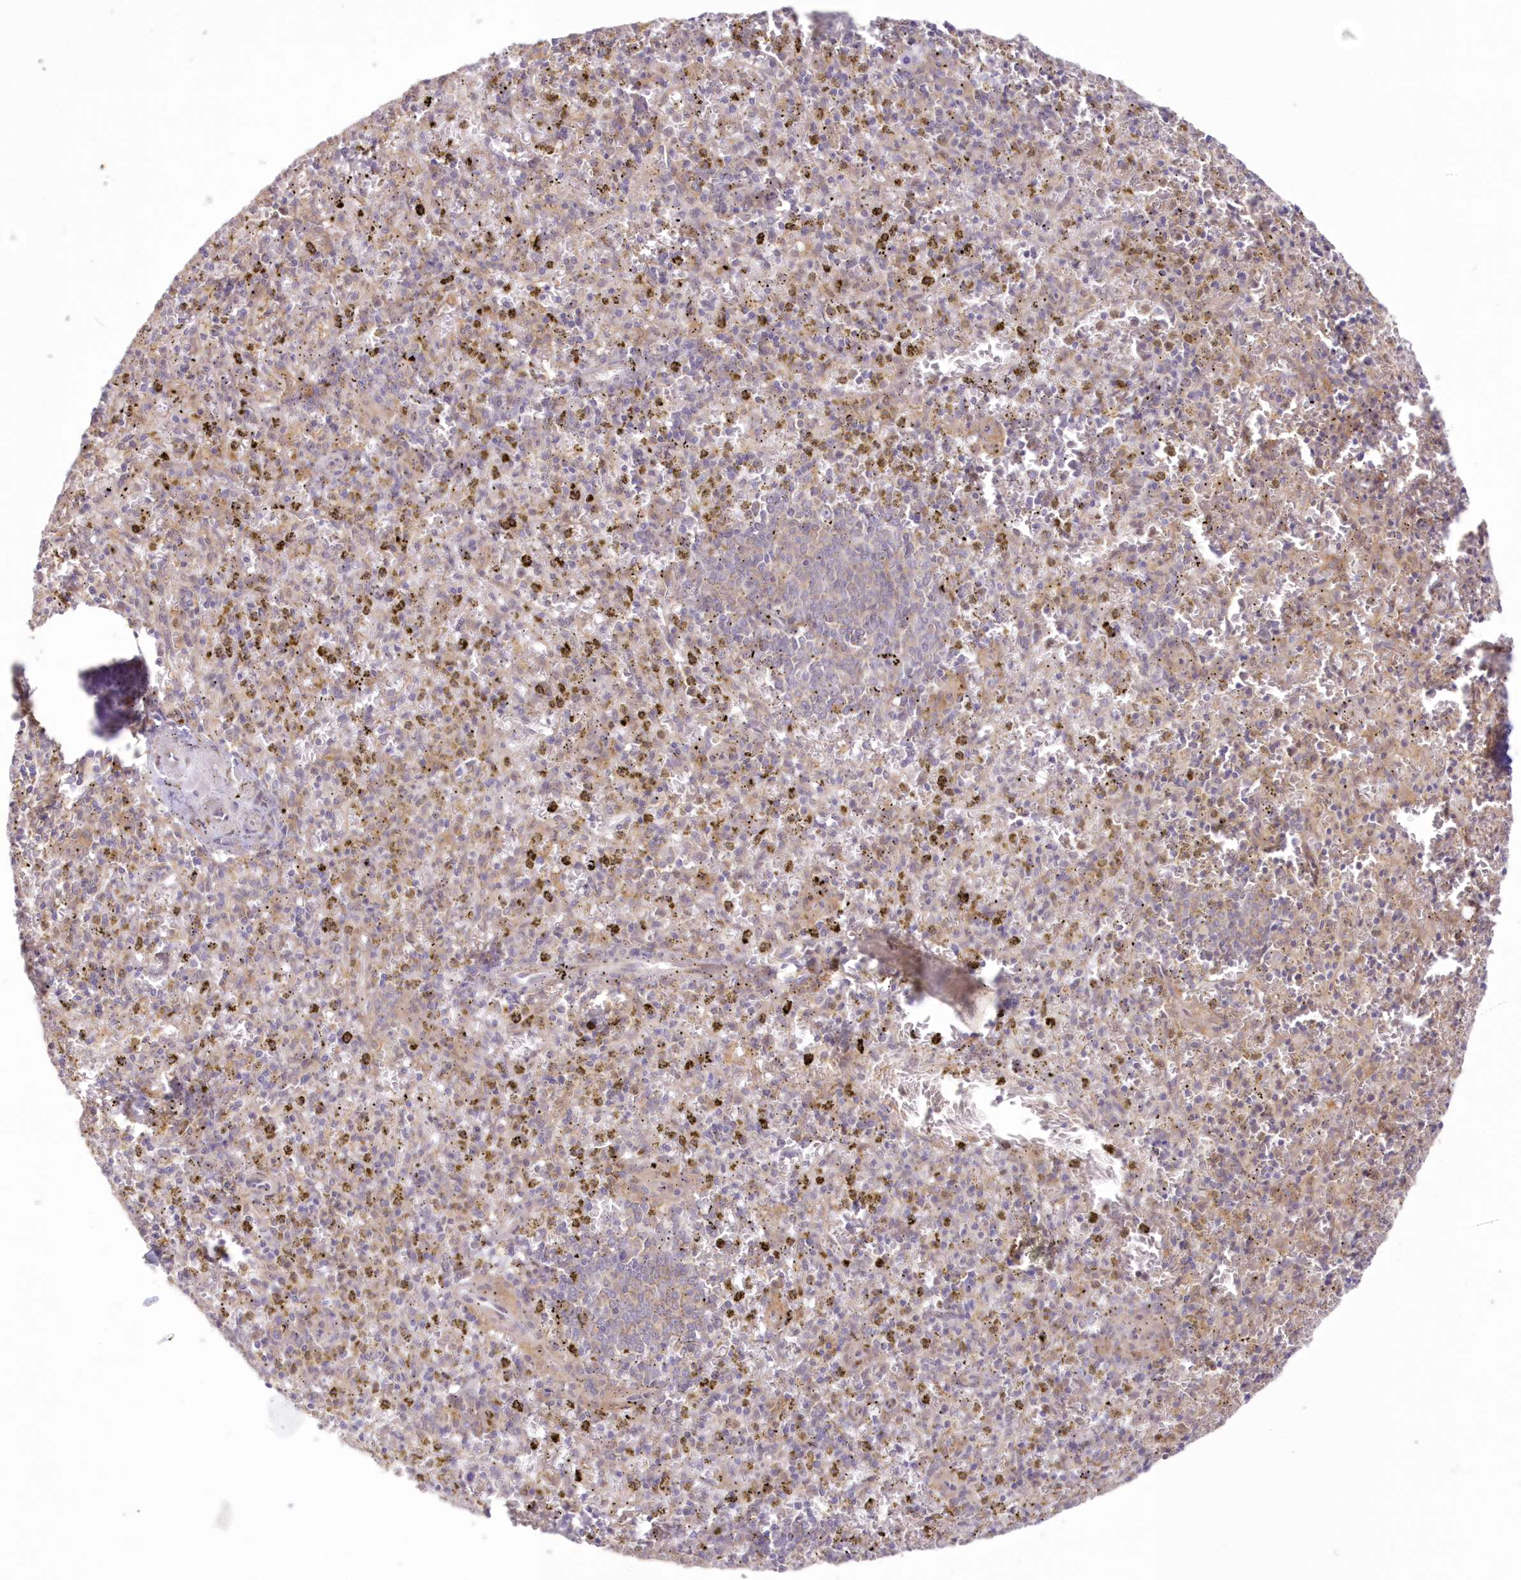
{"staining": {"intensity": "negative", "quantity": "none", "location": "none"}, "tissue": "spleen", "cell_type": "Cells in red pulp", "image_type": "normal", "snomed": [{"axis": "morphology", "description": "Normal tissue, NOS"}, {"axis": "topography", "description": "Spleen"}], "caption": "This is an immunohistochemistry (IHC) histopathology image of unremarkable spleen. There is no positivity in cells in red pulp.", "gene": "RNPEP", "patient": {"sex": "male", "age": 72}}